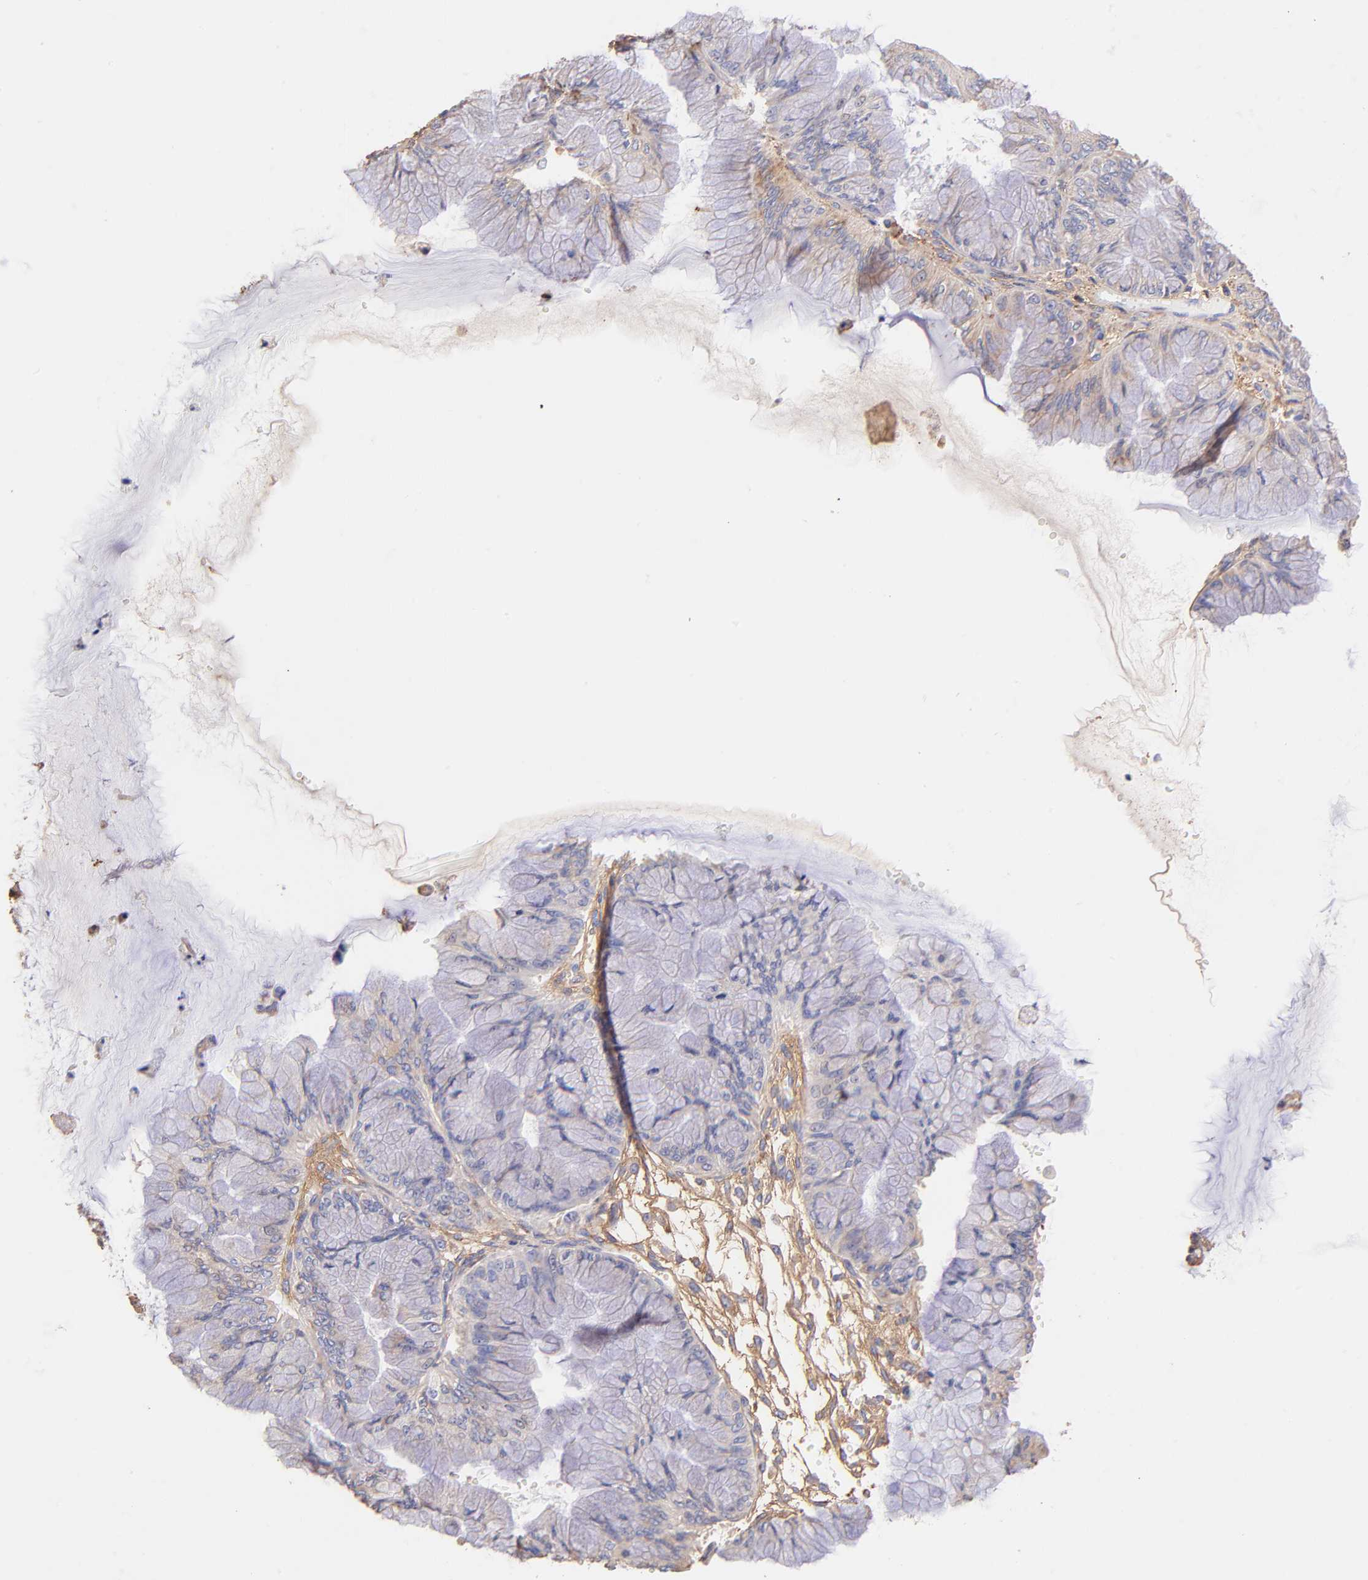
{"staining": {"intensity": "weak", "quantity": "<25%", "location": "cytoplasmic/membranous"}, "tissue": "ovarian cancer", "cell_type": "Tumor cells", "image_type": "cancer", "snomed": [{"axis": "morphology", "description": "Cystadenocarcinoma, mucinous, NOS"}, {"axis": "topography", "description": "Ovary"}], "caption": "Tumor cells are negative for brown protein staining in ovarian cancer. The staining was performed using DAB to visualize the protein expression in brown, while the nuclei were stained in blue with hematoxylin (Magnification: 20x).", "gene": "BGN", "patient": {"sex": "female", "age": 63}}